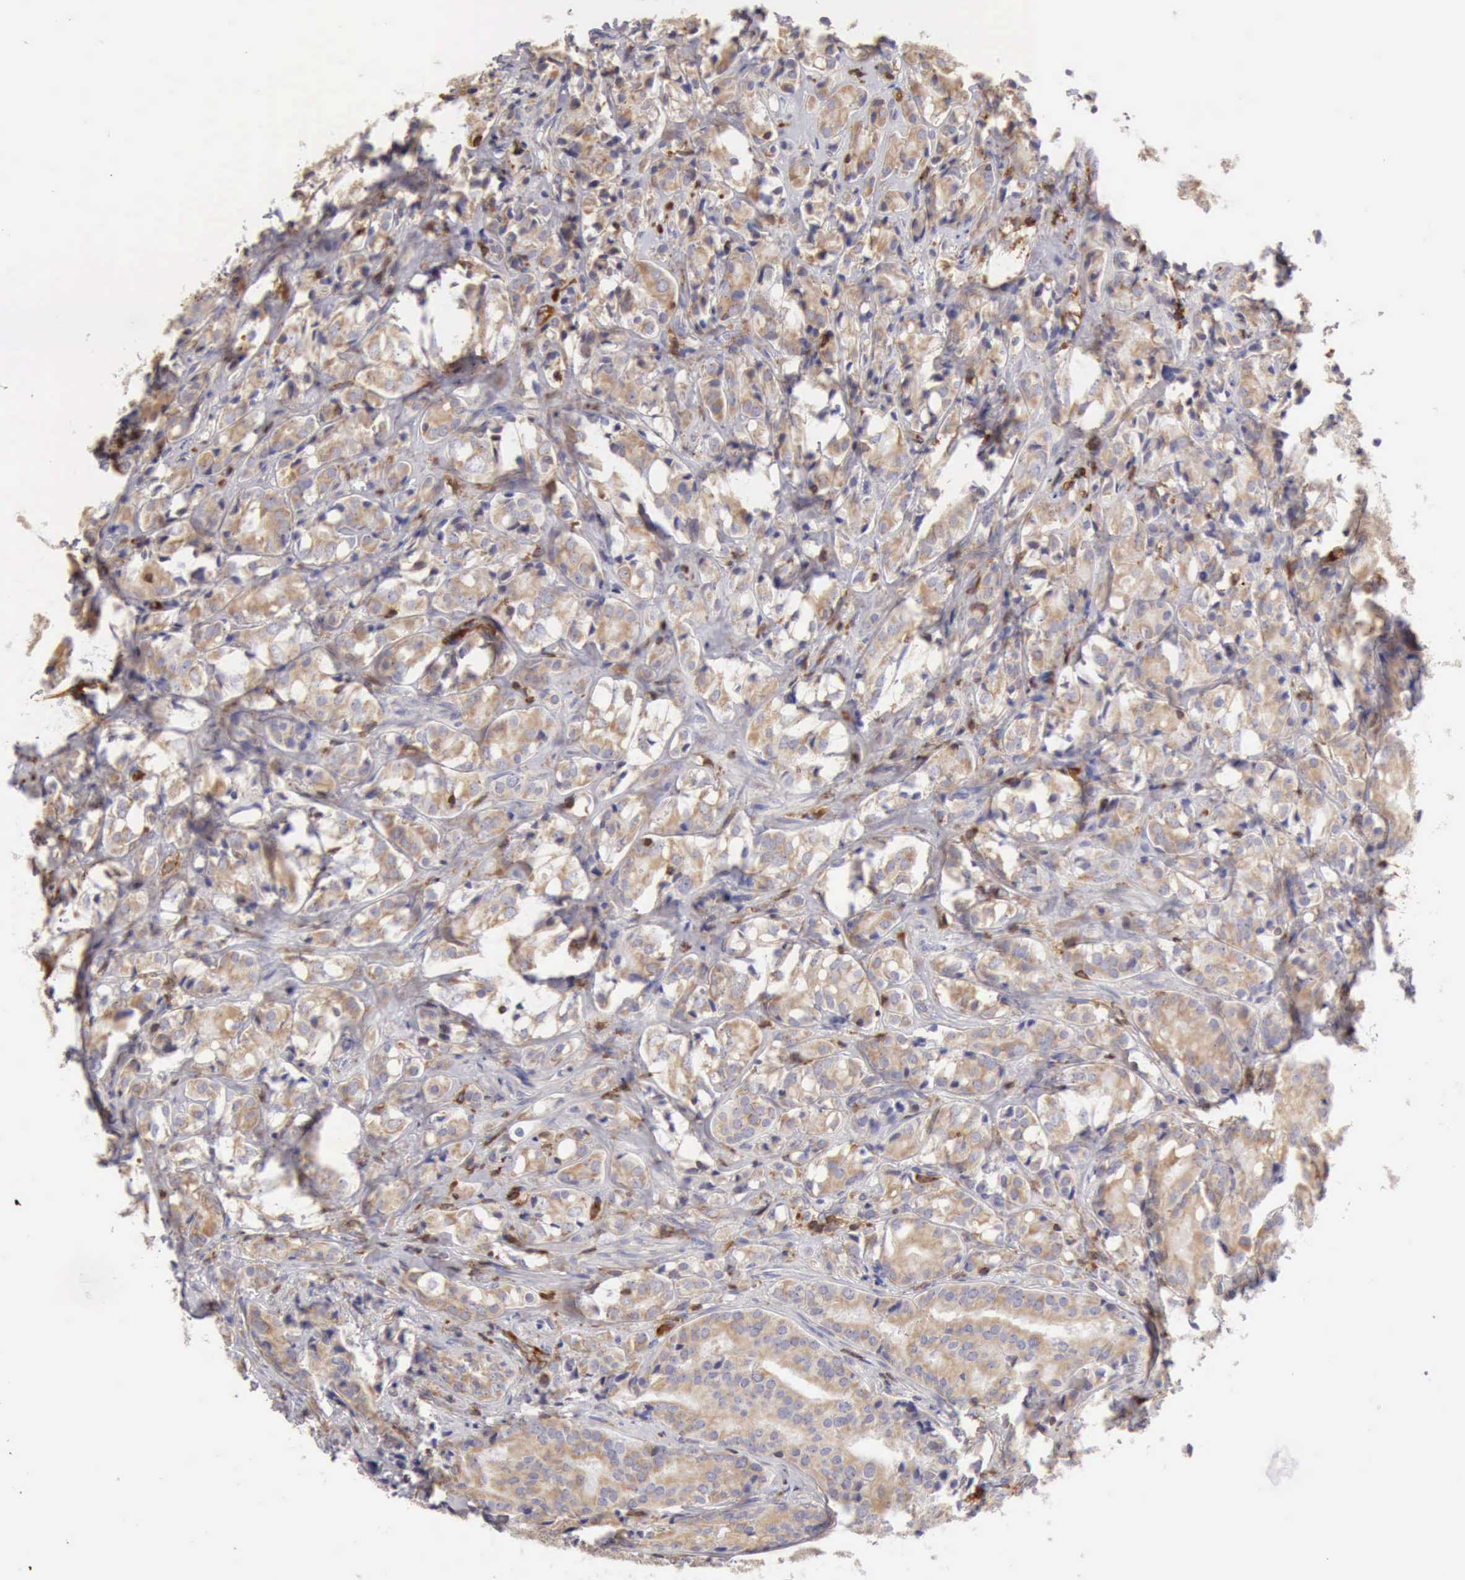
{"staining": {"intensity": "weak", "quantity": "25%-75%", "location": "cytoplasmic/membranous"}, "tissue": "prostate cancer", "cell_type": "Tumor cells", "image_type": "cancer", "snomed": [{"axis": "morphology", "description": "Adenocarcinoma, High grade"}, {"axis": "topography", "description": "Prostate"}], "caption": "This micrograph shows immunohistochemistry (IHC) staining of high-grade adenocarcinoma (prostate), with low weak cytoplasmic/membranous staining in about 25%-75% of tumor cells.", "gene": "ARHGAP4", "patient": {"sex": "male", "age": 68}}